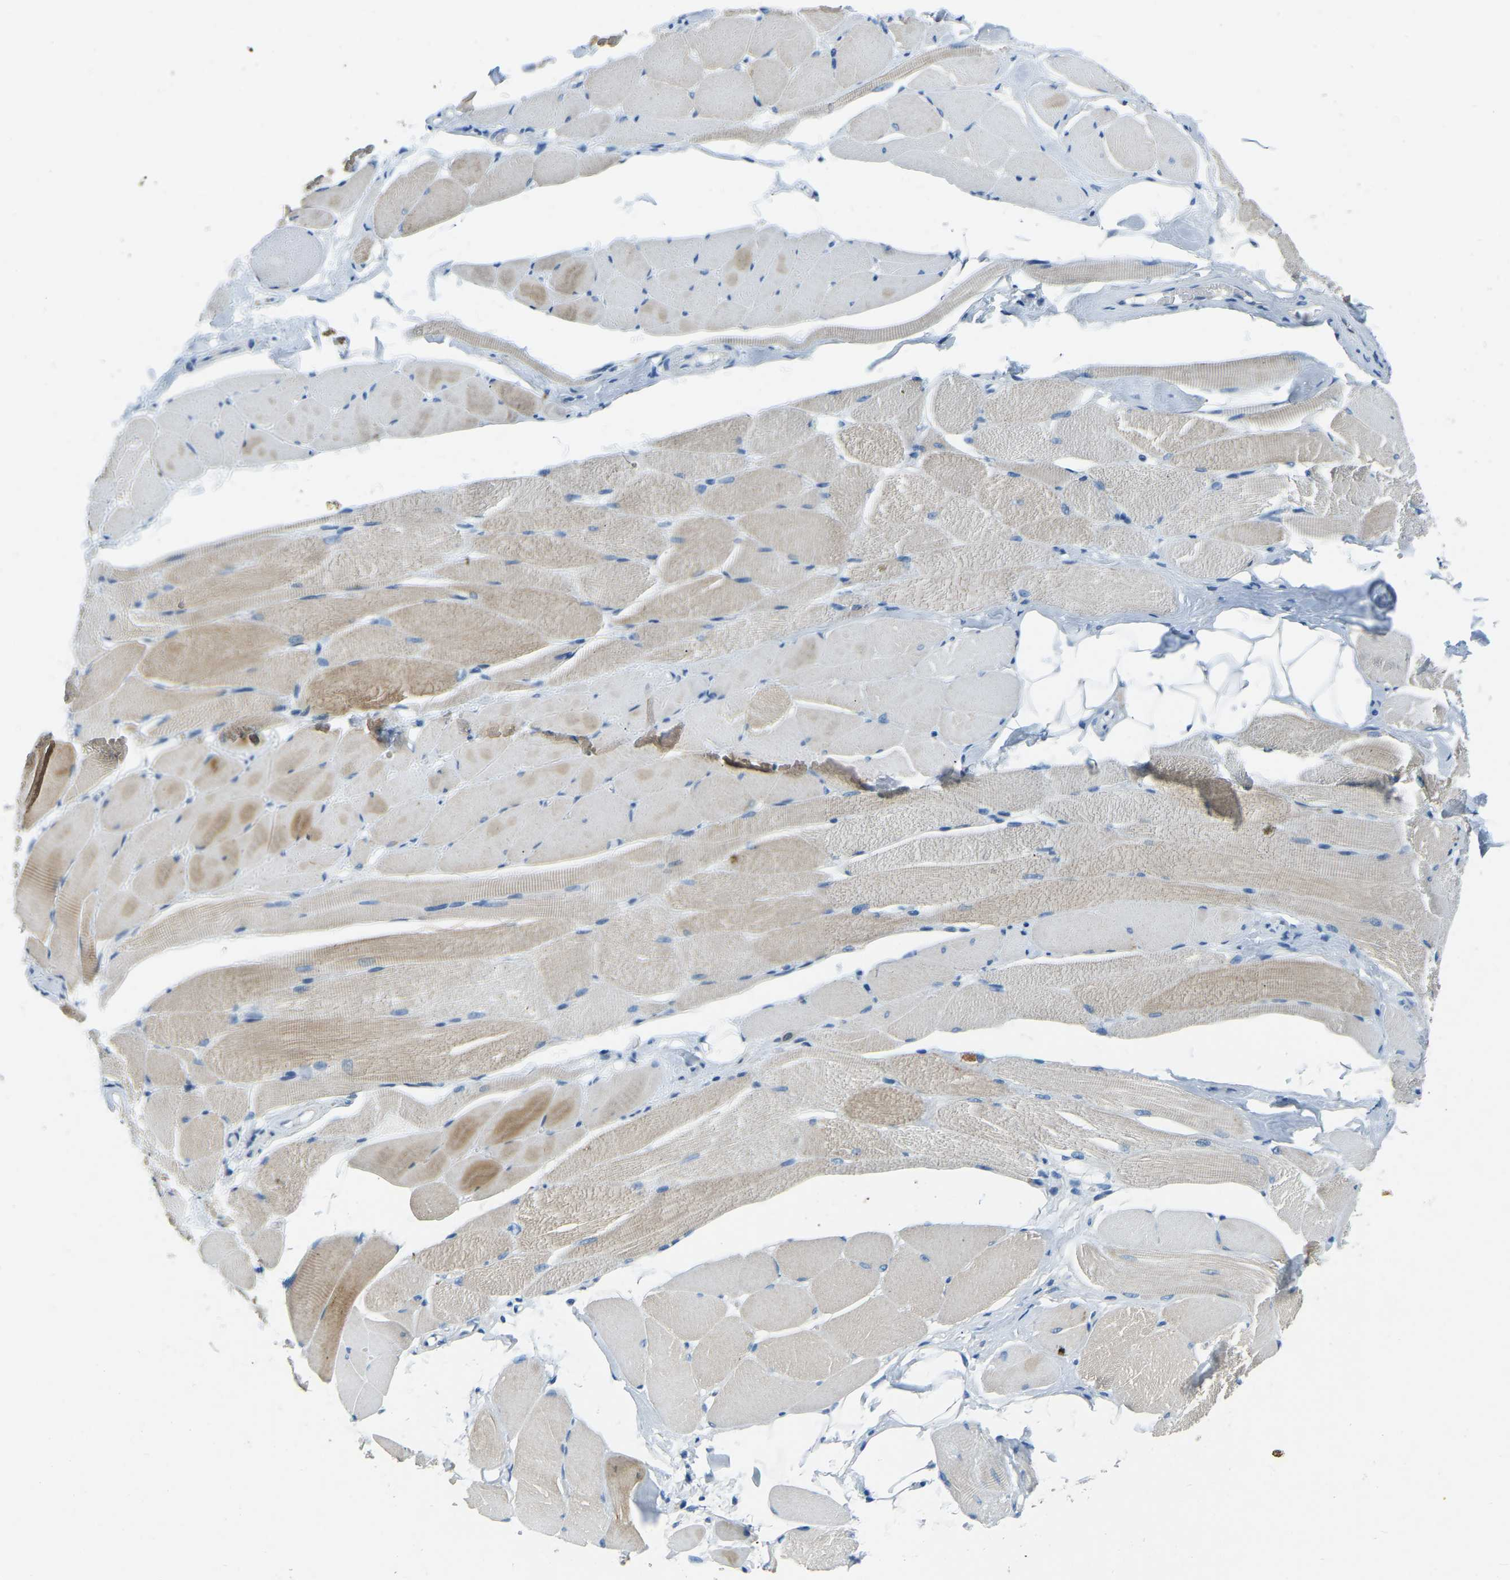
{"staining": {"intensity": "moderate", "quantity": "25%-75%", "location": "cytoplasmic/membranous"}, "tissue": "skeletal muscle", "cell_type": "Myocytes", "image_type": "normal", "snomed": [{"axis": "morphology", "description": "Normal tissue, NOS"}, {"axis": "topography", "description": "Skeletal muscle"}, {"axis": "topography", "description": "Peripheral nerve tissue"}], "caption": "This photomicrograph exhibits unremarkable skeletal muscle stained with IHC to label a protein in brown. The cytoplasmic/membranous of myocytes show moderate positivity for the protein. Nuclei are counter-stained blue.", "gene": "XIRP1", "patient": {"sex": "female", "age": 84}}